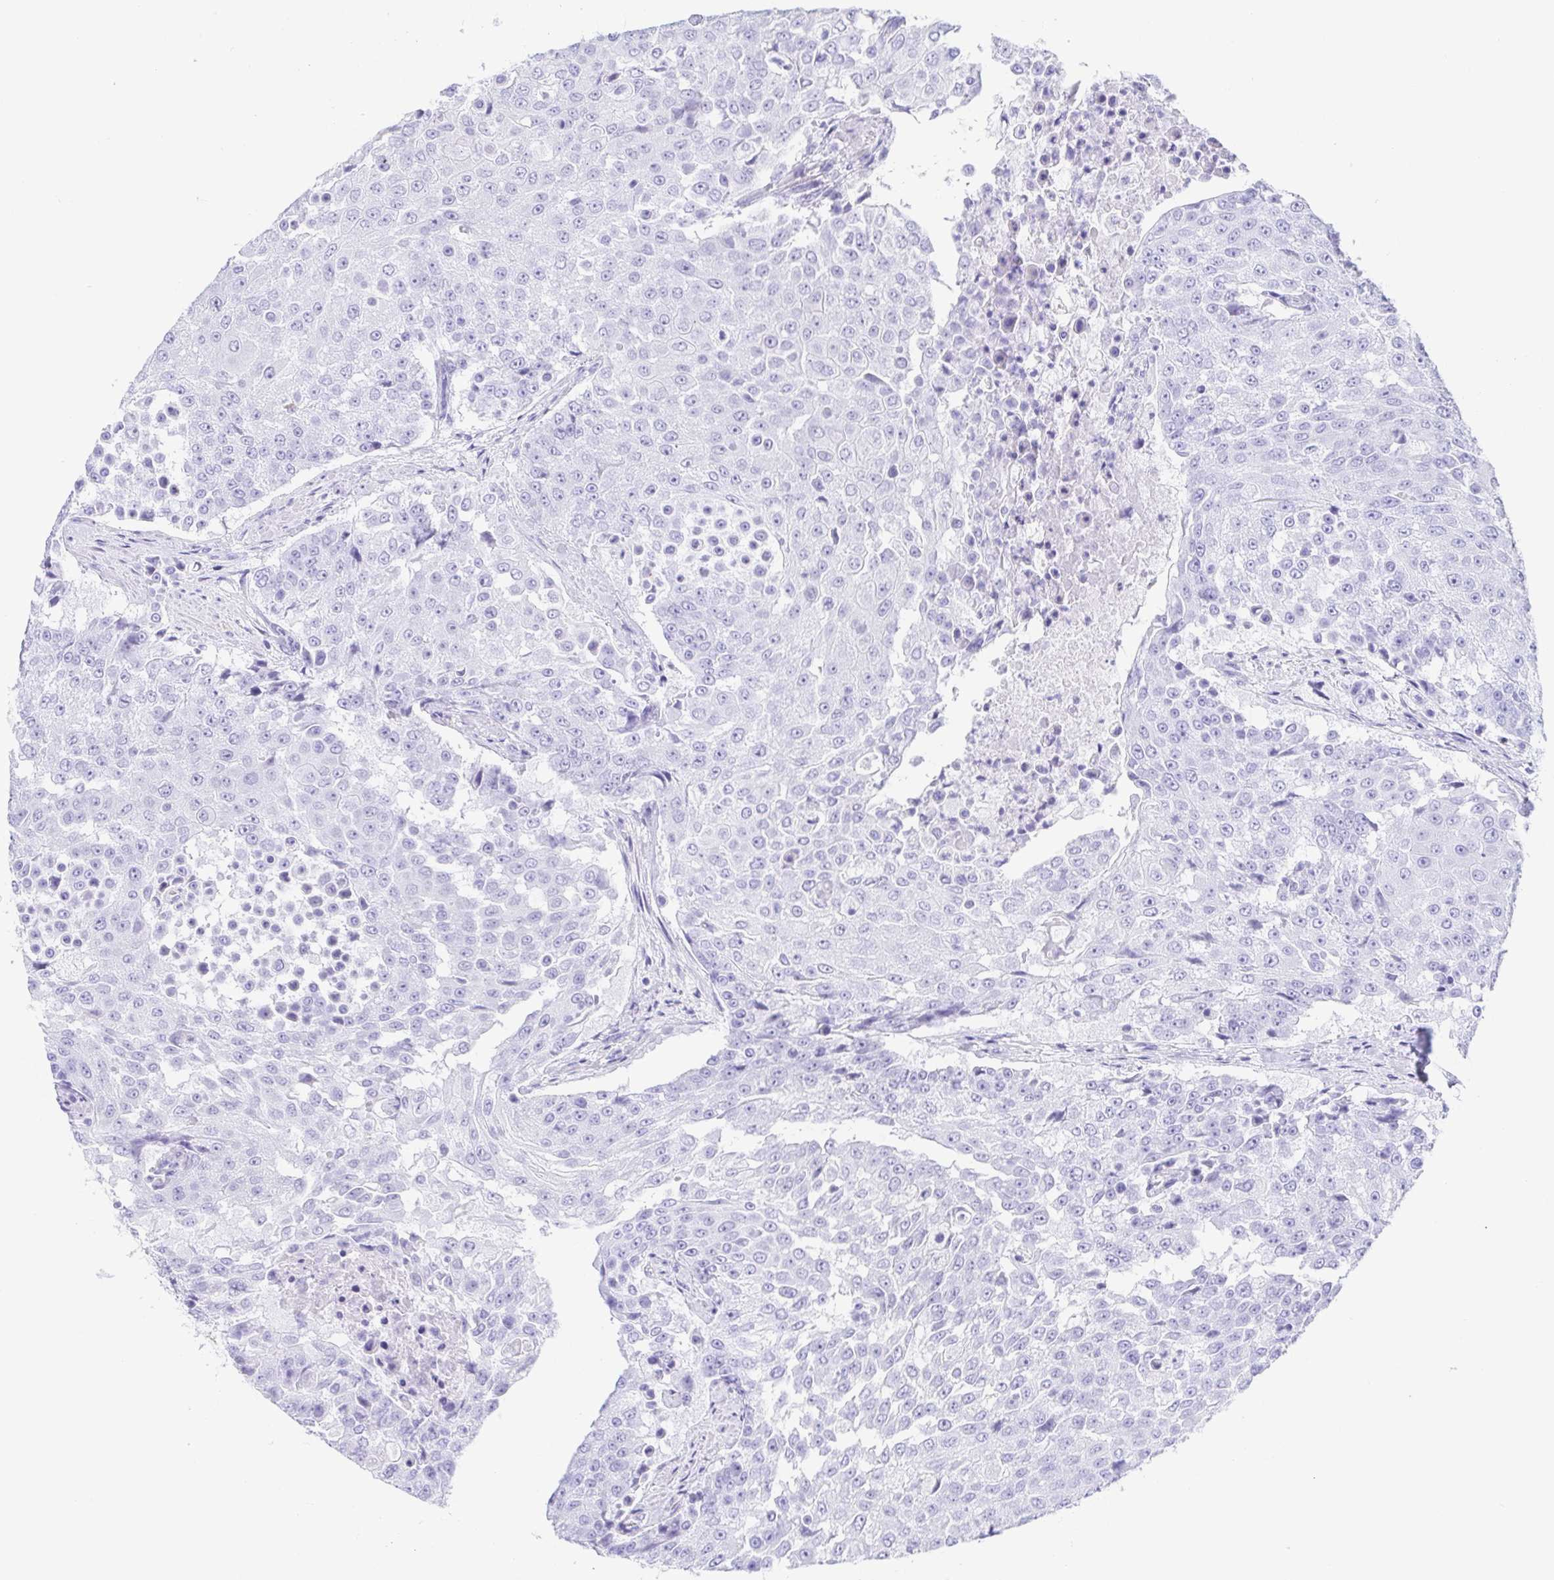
{"staining": {"intensity": "negative", "quantity": "none", "location": "none"}, "tissue": "urothelial cancer", "cell_type": "Tumor cells", "image_type": "cancer", "snomed": [{"axis": "morphology", "description": "Urothelial carcinoma, High grade"}, {"axis": "topography", "description": "Urinary bladder"}], "caption": "A histopathology image of high-grade urothelial carcinoma stained for a protein reveals no brown staining in tumor cells.", "gene": "GKN1", "patient": {"sex": "female", "age": 63}}